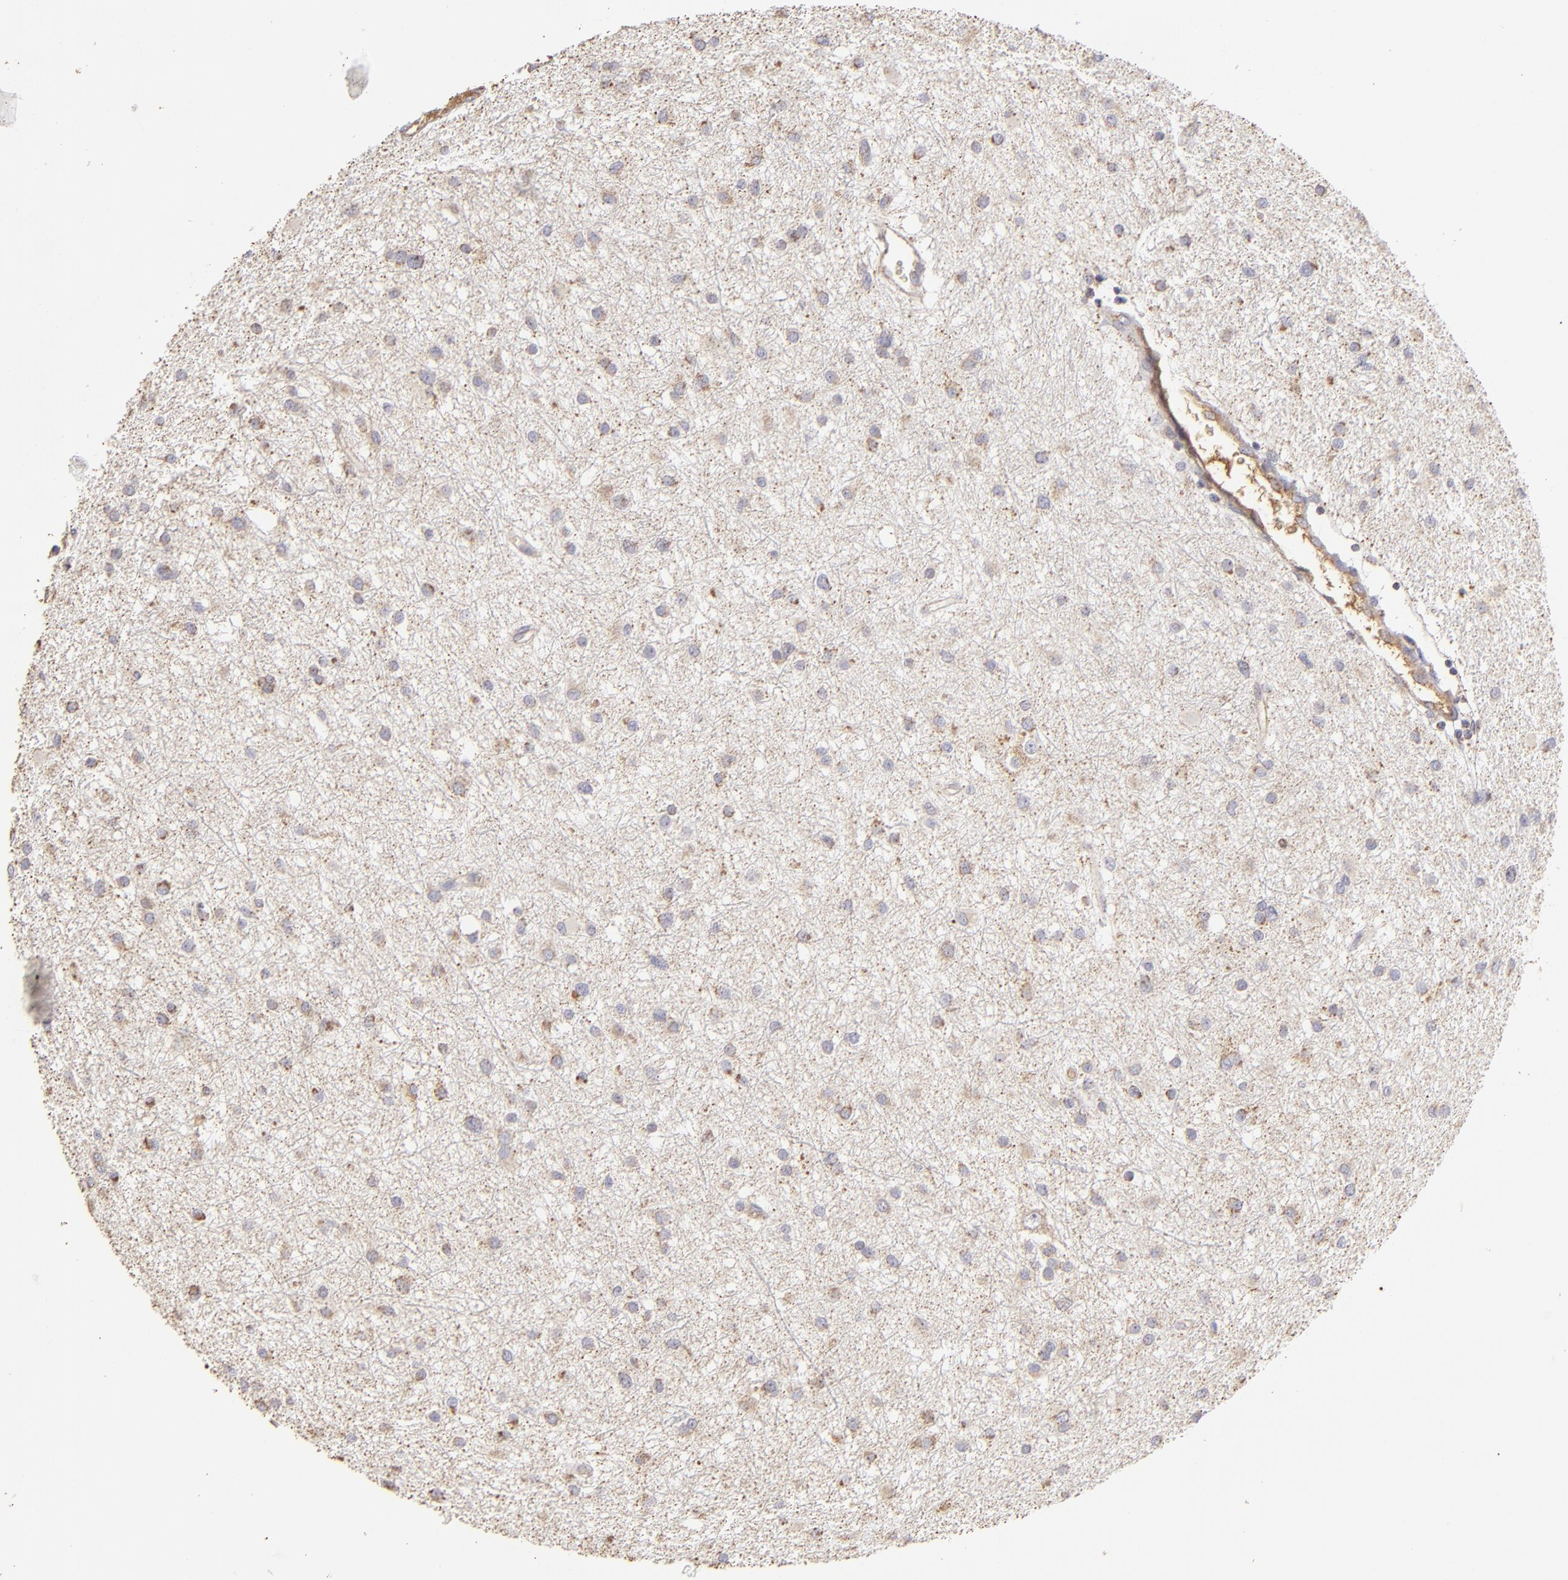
{"staining": {"intensity": "weak", "quantity": "25%-75%", "location": "cytoplasmic/membranous"}, "tissue": "glioma", "cell_type": "Tumor cells", "image_type": "cancer", "snomed": [{"axis": "morphology", "description": "Glioma, malignant, Low grade"}, {"axis": "topography", "description": "Brain"}], "caption": "Glioma was stained to show a protein in brown. There is low levels of weak cytoplasmic/membranous positivity in about 25%-75% of tumor cells.", "gene": "CFB", "patient": {"sex": "female", "age": 36}}